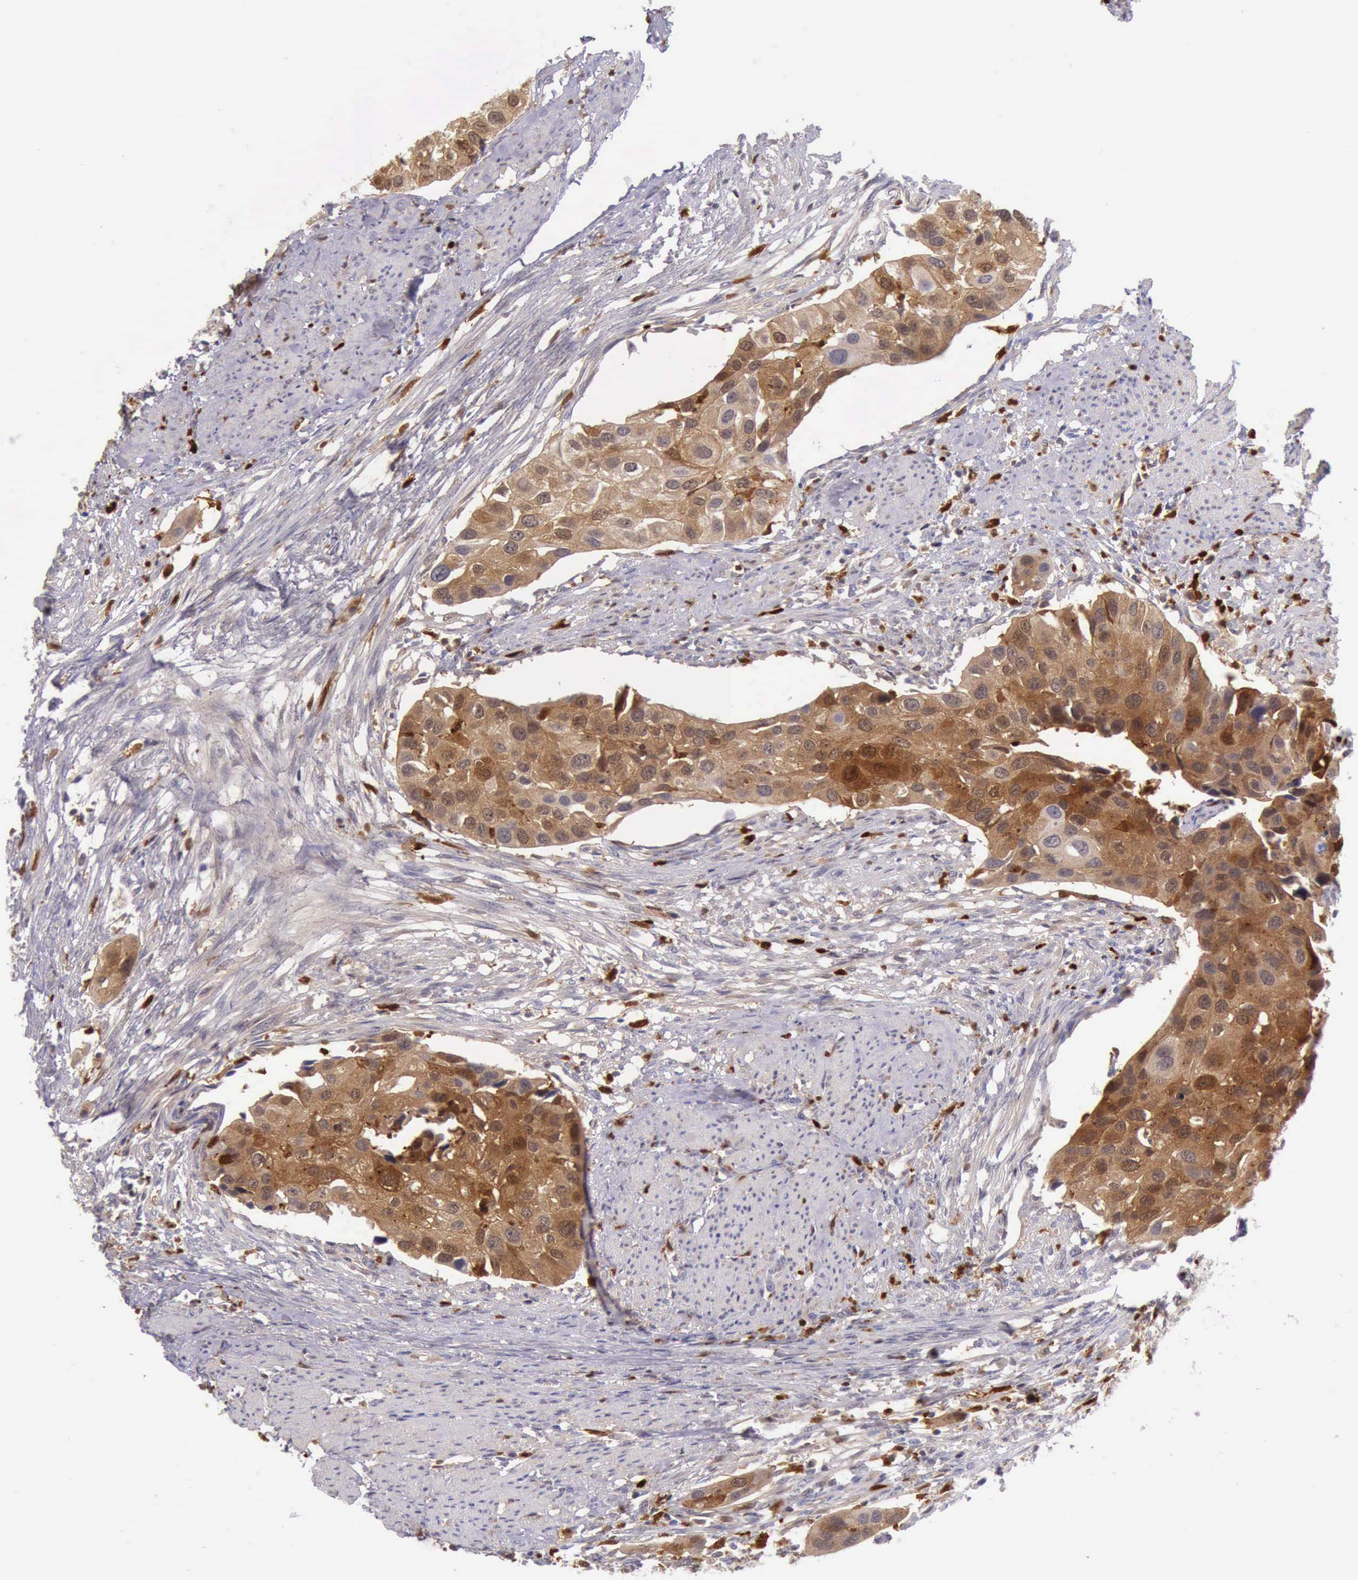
{"staining": {"intensity": "strong", "quantity": ">75%", "location": "cytoplasmic/membranous,nuclear"}, "tissue": "urothelial cancer", "cell_type": "Tumor cells", "image_type": "cancer", "snomed": [{"axis": "morphology", "description": "Urothelial carcinoma, High grade"}, {"axis": "topography", "description": "Urinary bladder"}], "caption": "IHC of urothelial carcinoma (high-grade) displays high levels of strong cytoplasmic/membranous and nuclear expression in about >75% of tumor cells. Immunohistochemistry stains the protein in brown and the nuclei are stained blue.", "gene": "CSTA", "patient": {"sex": "male", "age": 55}}